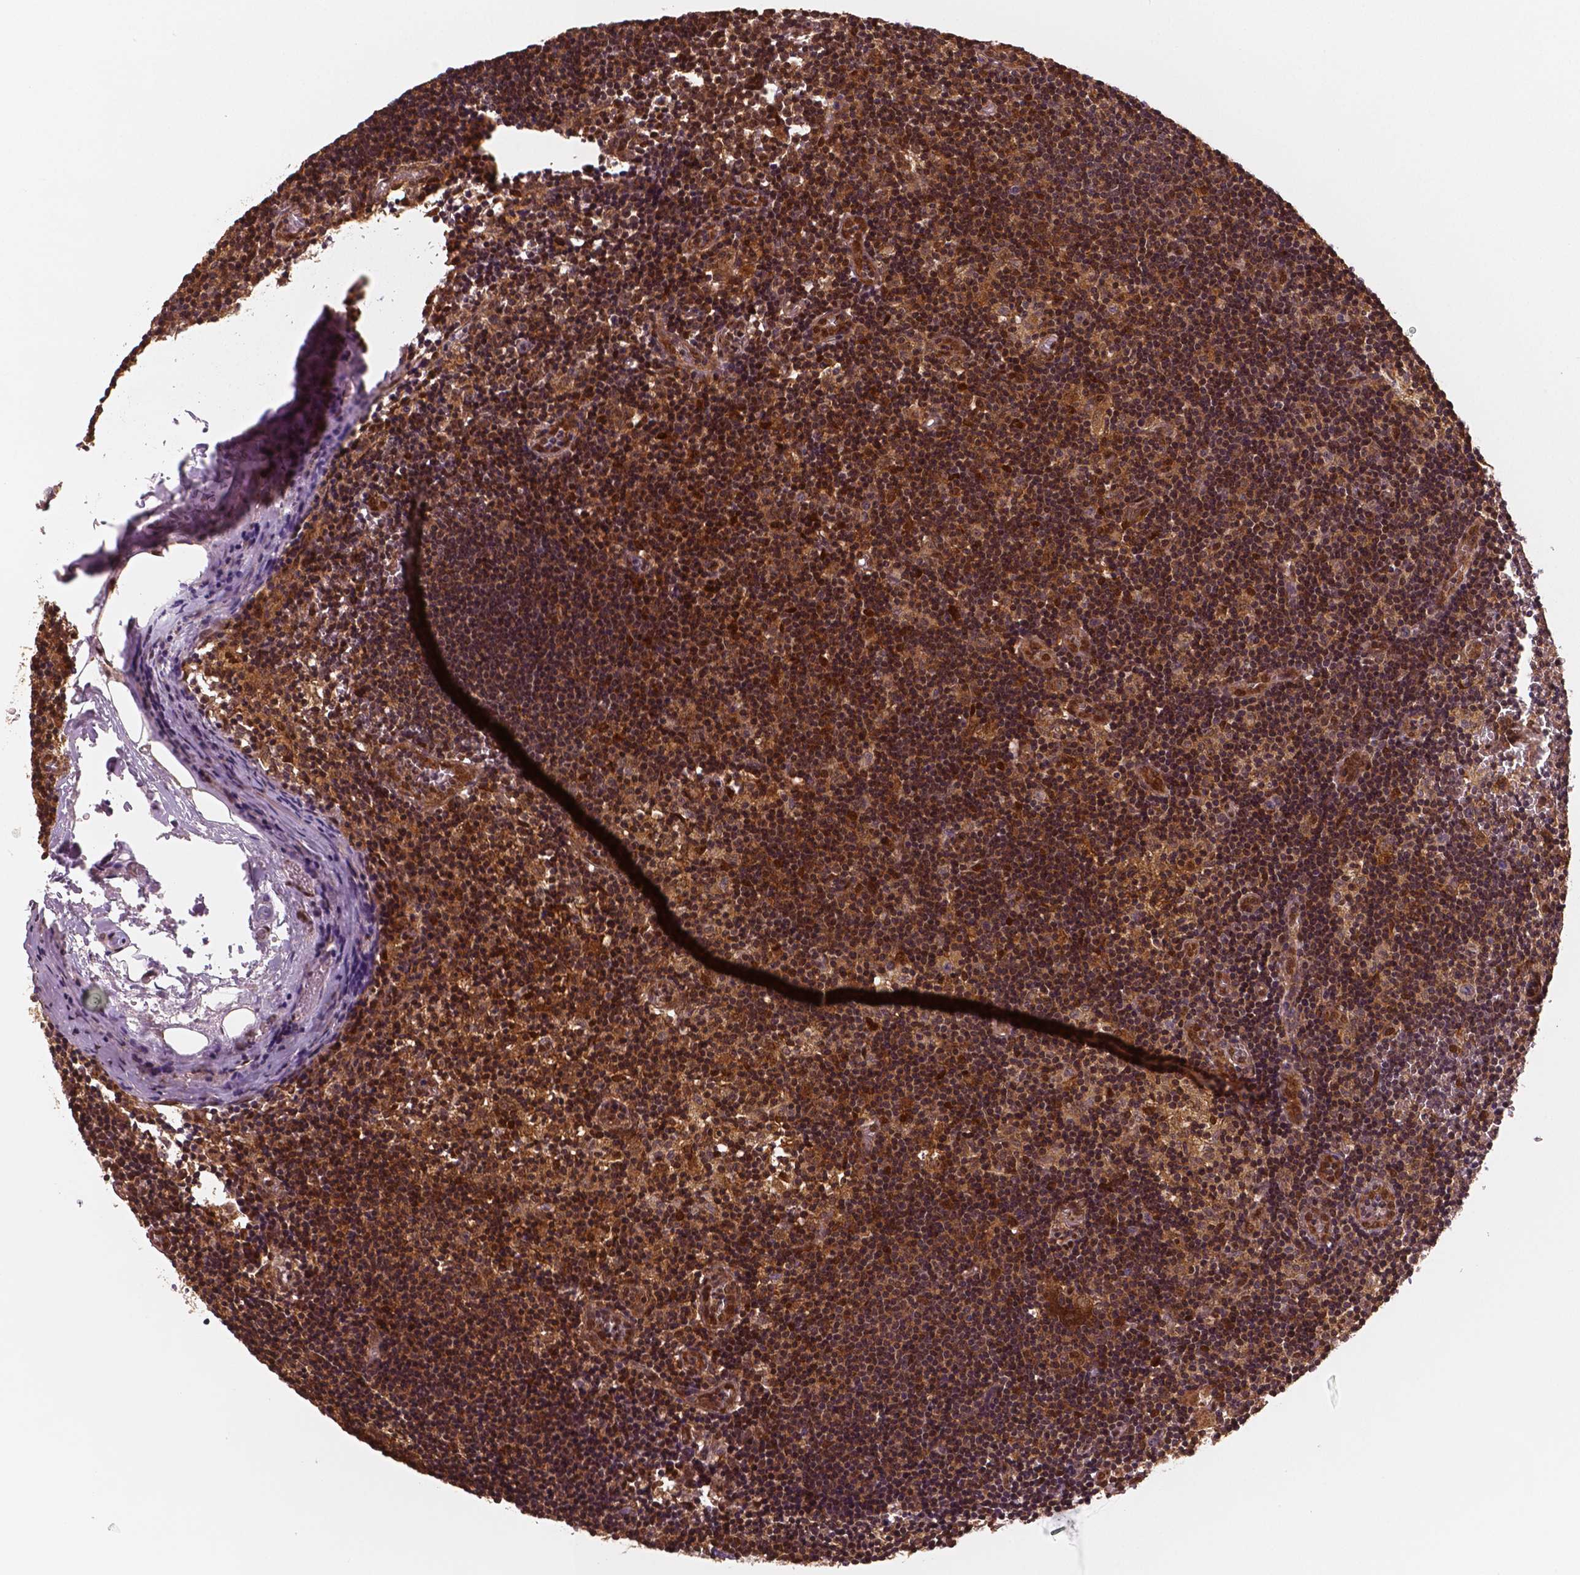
{"staining": {"intensity": "moderate", "quantity": ">75%", "location": "cytoplasmic/membranous,nuclear"}, "tissue": "lymph node", "cell_type": "Germinal center cells", "image_type": "normal", "snomed": [{"axis": "morphology", "description": "Normal tissue, NOS"}, {"axis": "topography", "description": "Lymph node"}], "caption": "Immunohistochemistry (IHC) staining of normal lymph node, which demonstrates medium levels of moderate cytoplasmic/membranous,nuclear expression in approximately >75% of germinal center cells indicating moderate cytoplasmic/membranous,nuclear protein expression. The staining was performed using DAB (brown) for protein detection and nuclei were counterstained in hematoxylin (blue).", "gene": "STAT3", "patient": {"sex": "female", "age": 52}}